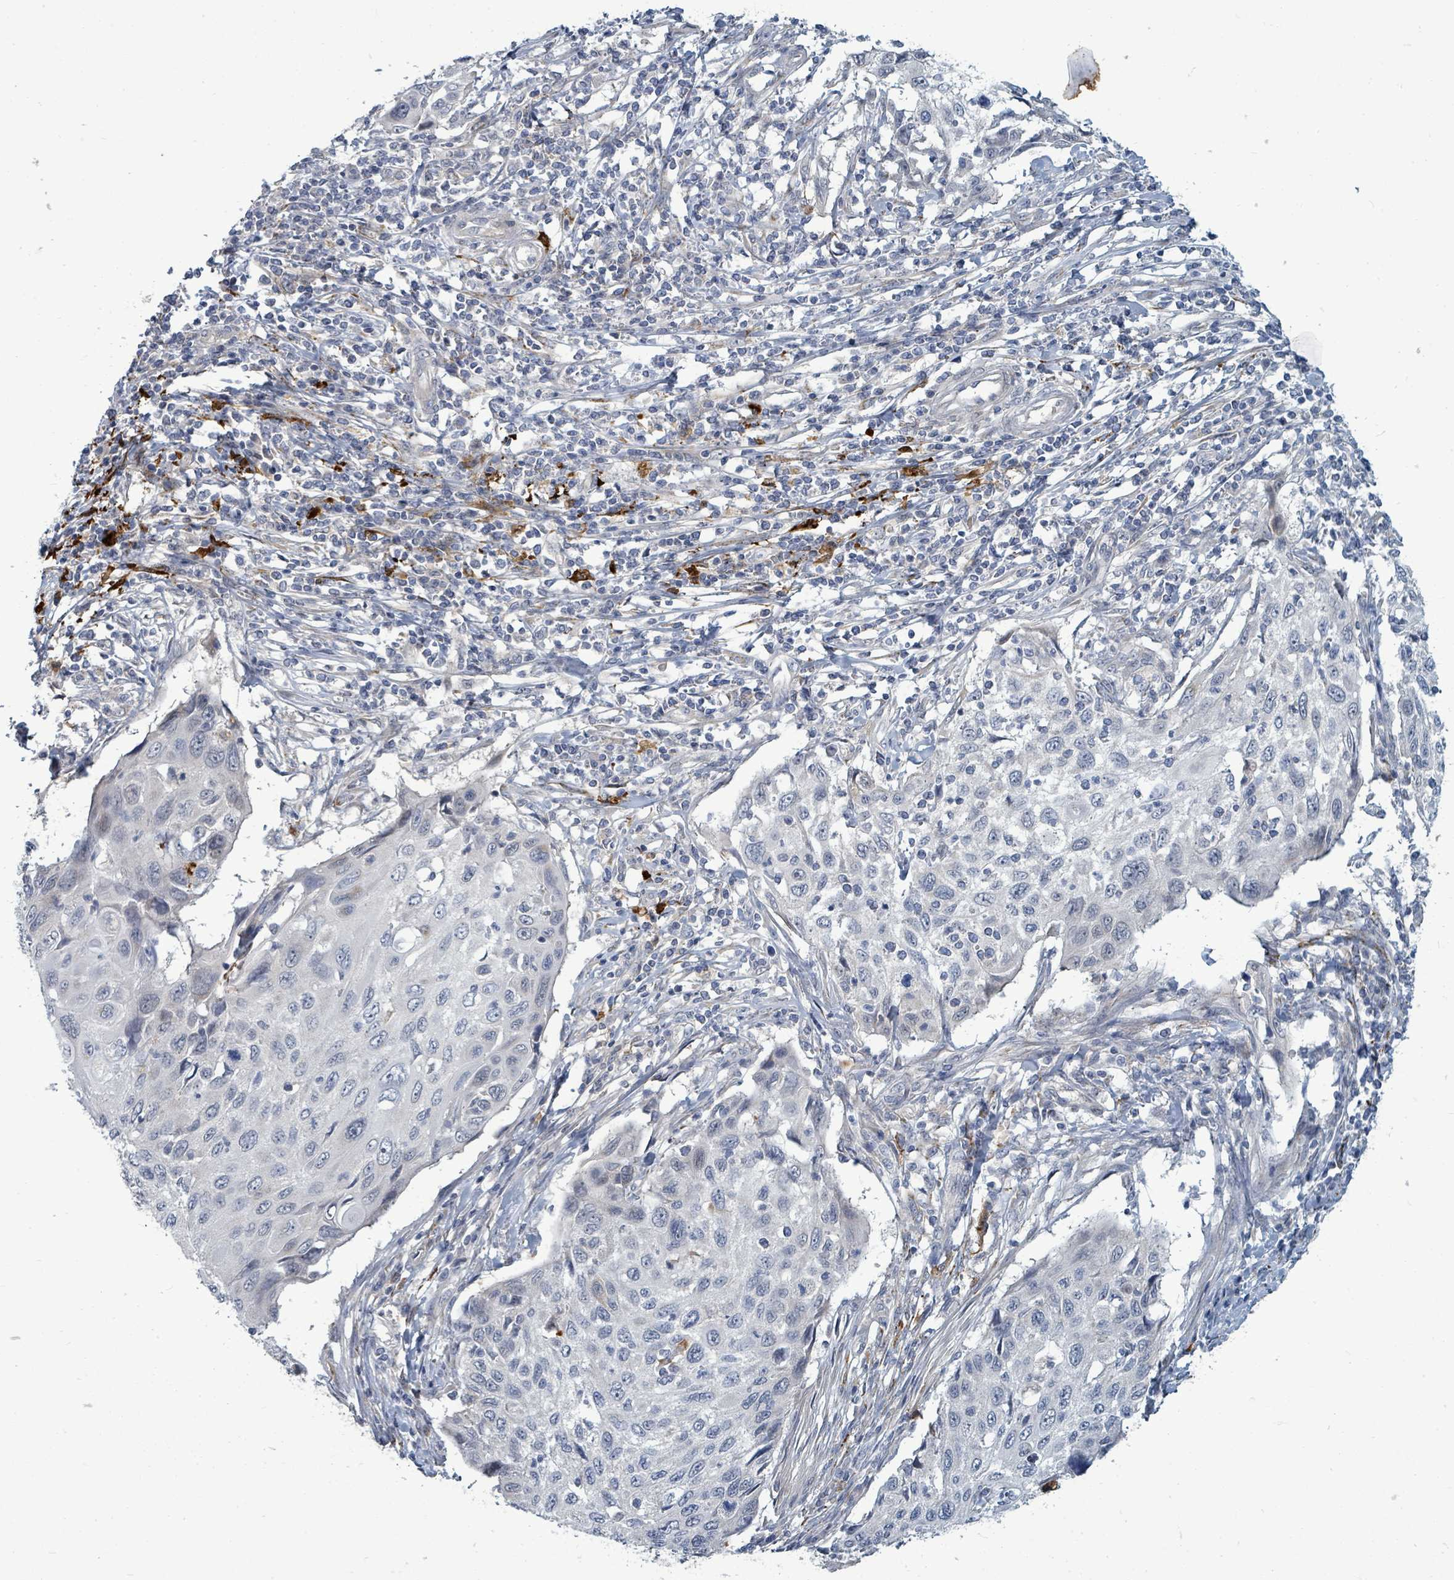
{"staining": {"intensity": "negative", "quantity": "none", "location": "none"}, "tissue": "cervical cancer", "cell_type": "Tumor cells", "image_type": "cancer", "snomed": [{"axis": "morphology", "description": "Squamous cell carcinoma, NOS"}, {"axis": "topography", "description": "Cervix"}], "caption": "This is an immunohistochemistry micrograph of cervical squamous cell carcinoma. There is no positivity in tumor cells.", "gene": "TRDMT1", "patient": {"sex": "female", "age": 70}}